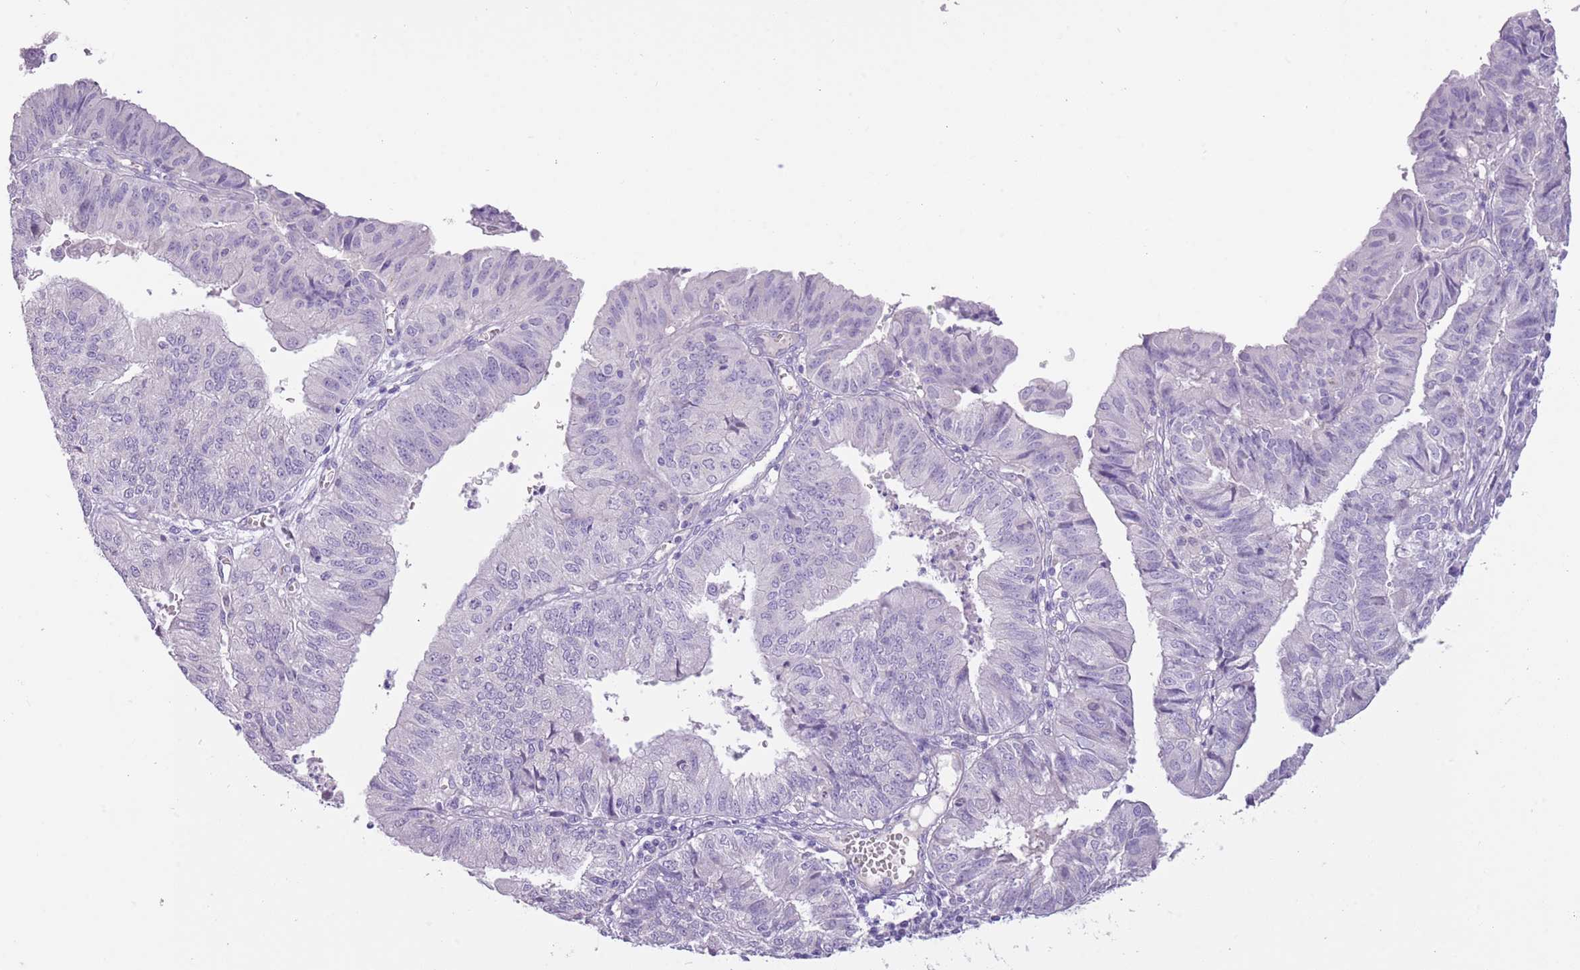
{"staining": {"intensity": "negative", "quantity": "none", "location": "none"}, "tissue": "endometrial cancer", "cell_type": "Tumor cells", "image_type": "cancer", "snomed": [{"axis": "morphology", "description": "Adenocarcinoma, NOS"}, {"axis": "topography", "description": "Endometrium"}], "caption": "Immunohistochemistry of human endometrial cancer (adenocarcinoma) displays no expression in tumor cells. (Brightfield microscopy of DAB immunohistochemistry at high magnification).", "gene": "SFTPA1", "patient": {"sex": "female", "age": 56}}